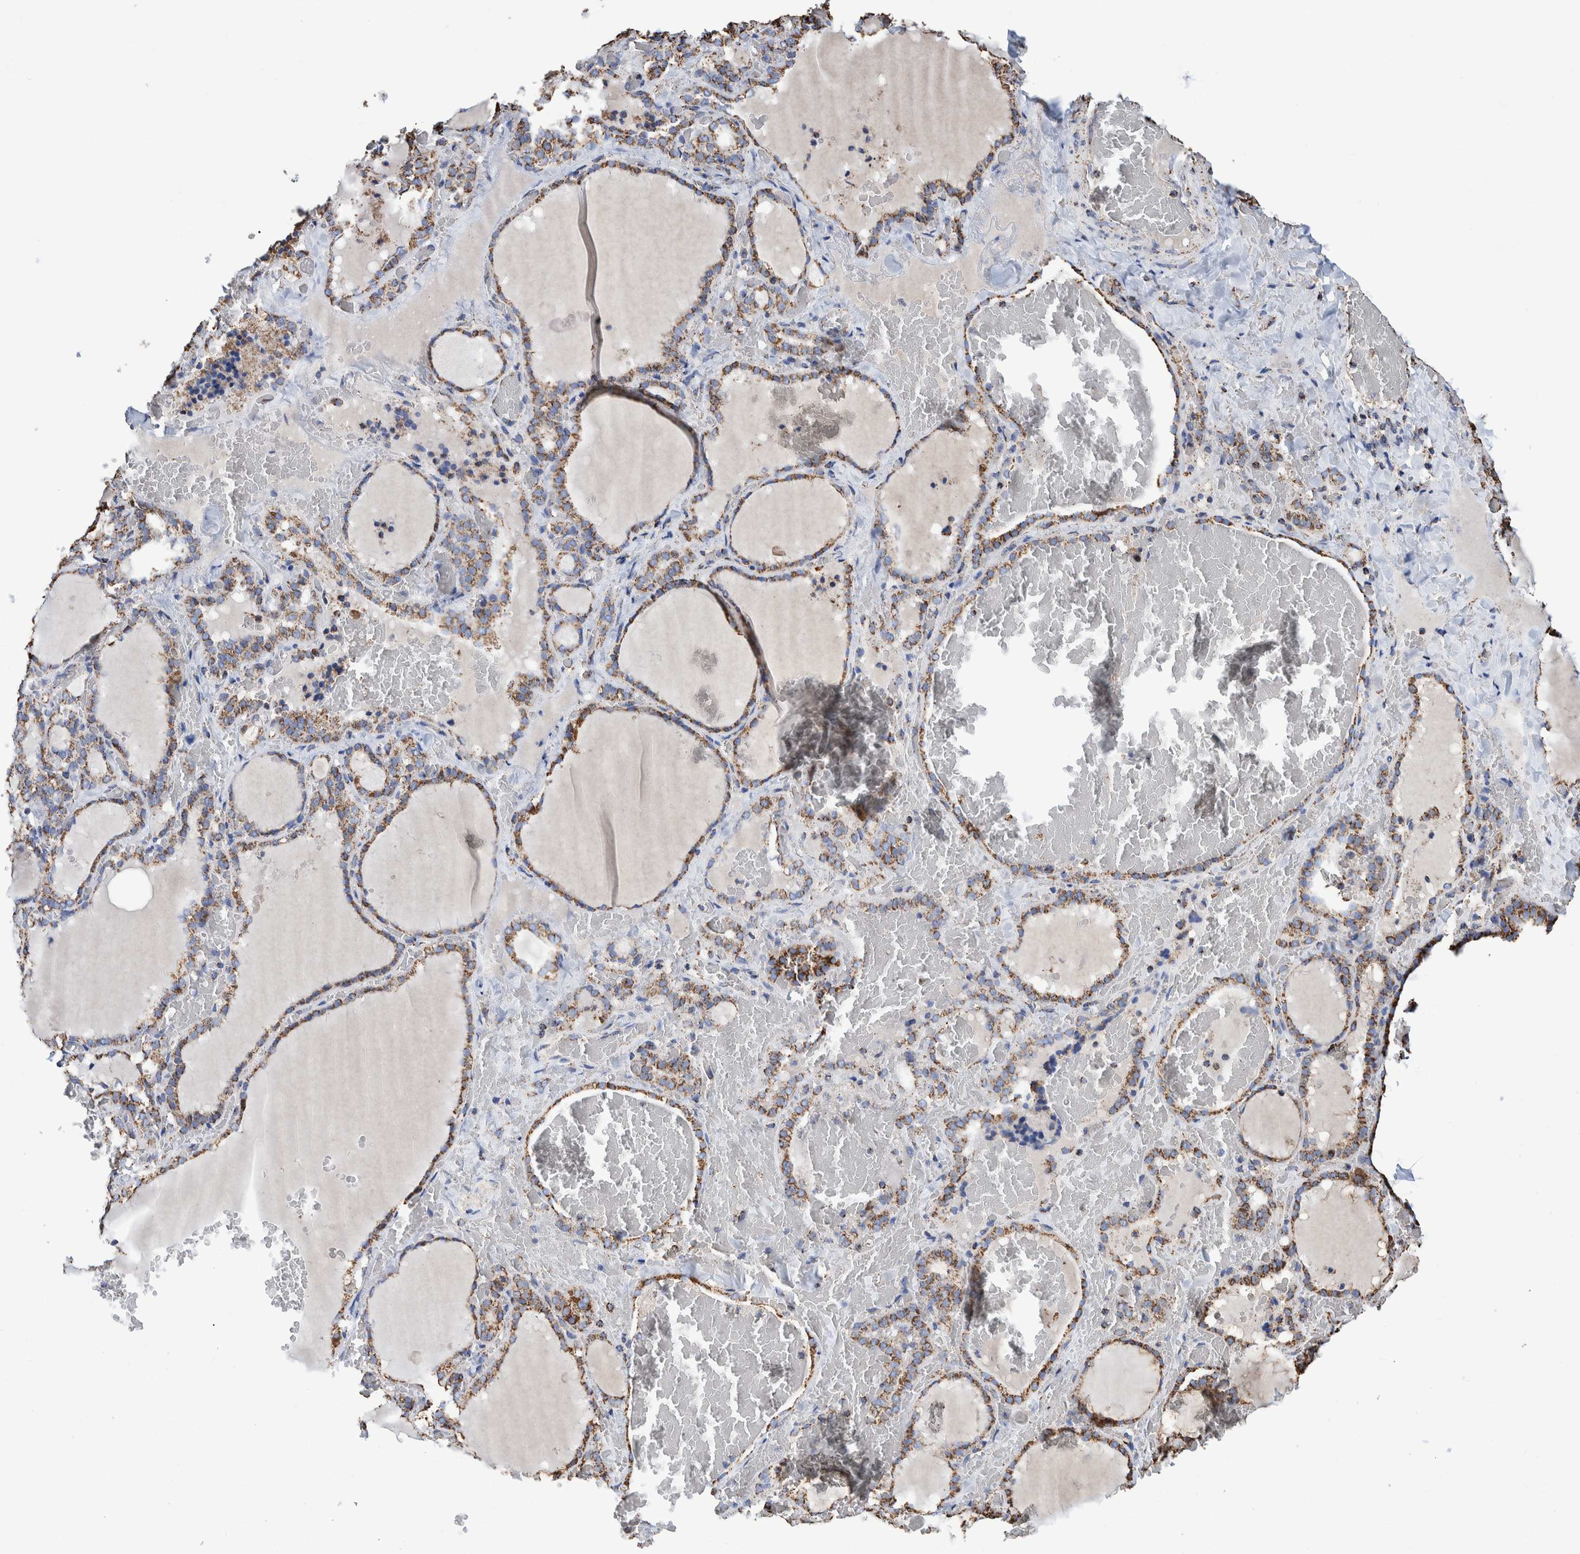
{"staining": {"intensity": "moderate", "quantity": ">75%", "location": "cytoplasmic/membranous"}, "tissue": "thyroid gland", "cell_type": "Glandular cells", "image_type": "normal", "snomed": [{"axis": "morphology", "description": "Normal tissue, NOS"}, {"axis": "topography", "description": "Thyroid gland"}], "caption": "This is a histology image of immunohistochemistry staining of benign thyroid gland, which shows moderate expression in the cytoplasmic/membranous of glandular cells.", "gene": "VPS26C", "patient": {"sex": "female", "age": 22}}